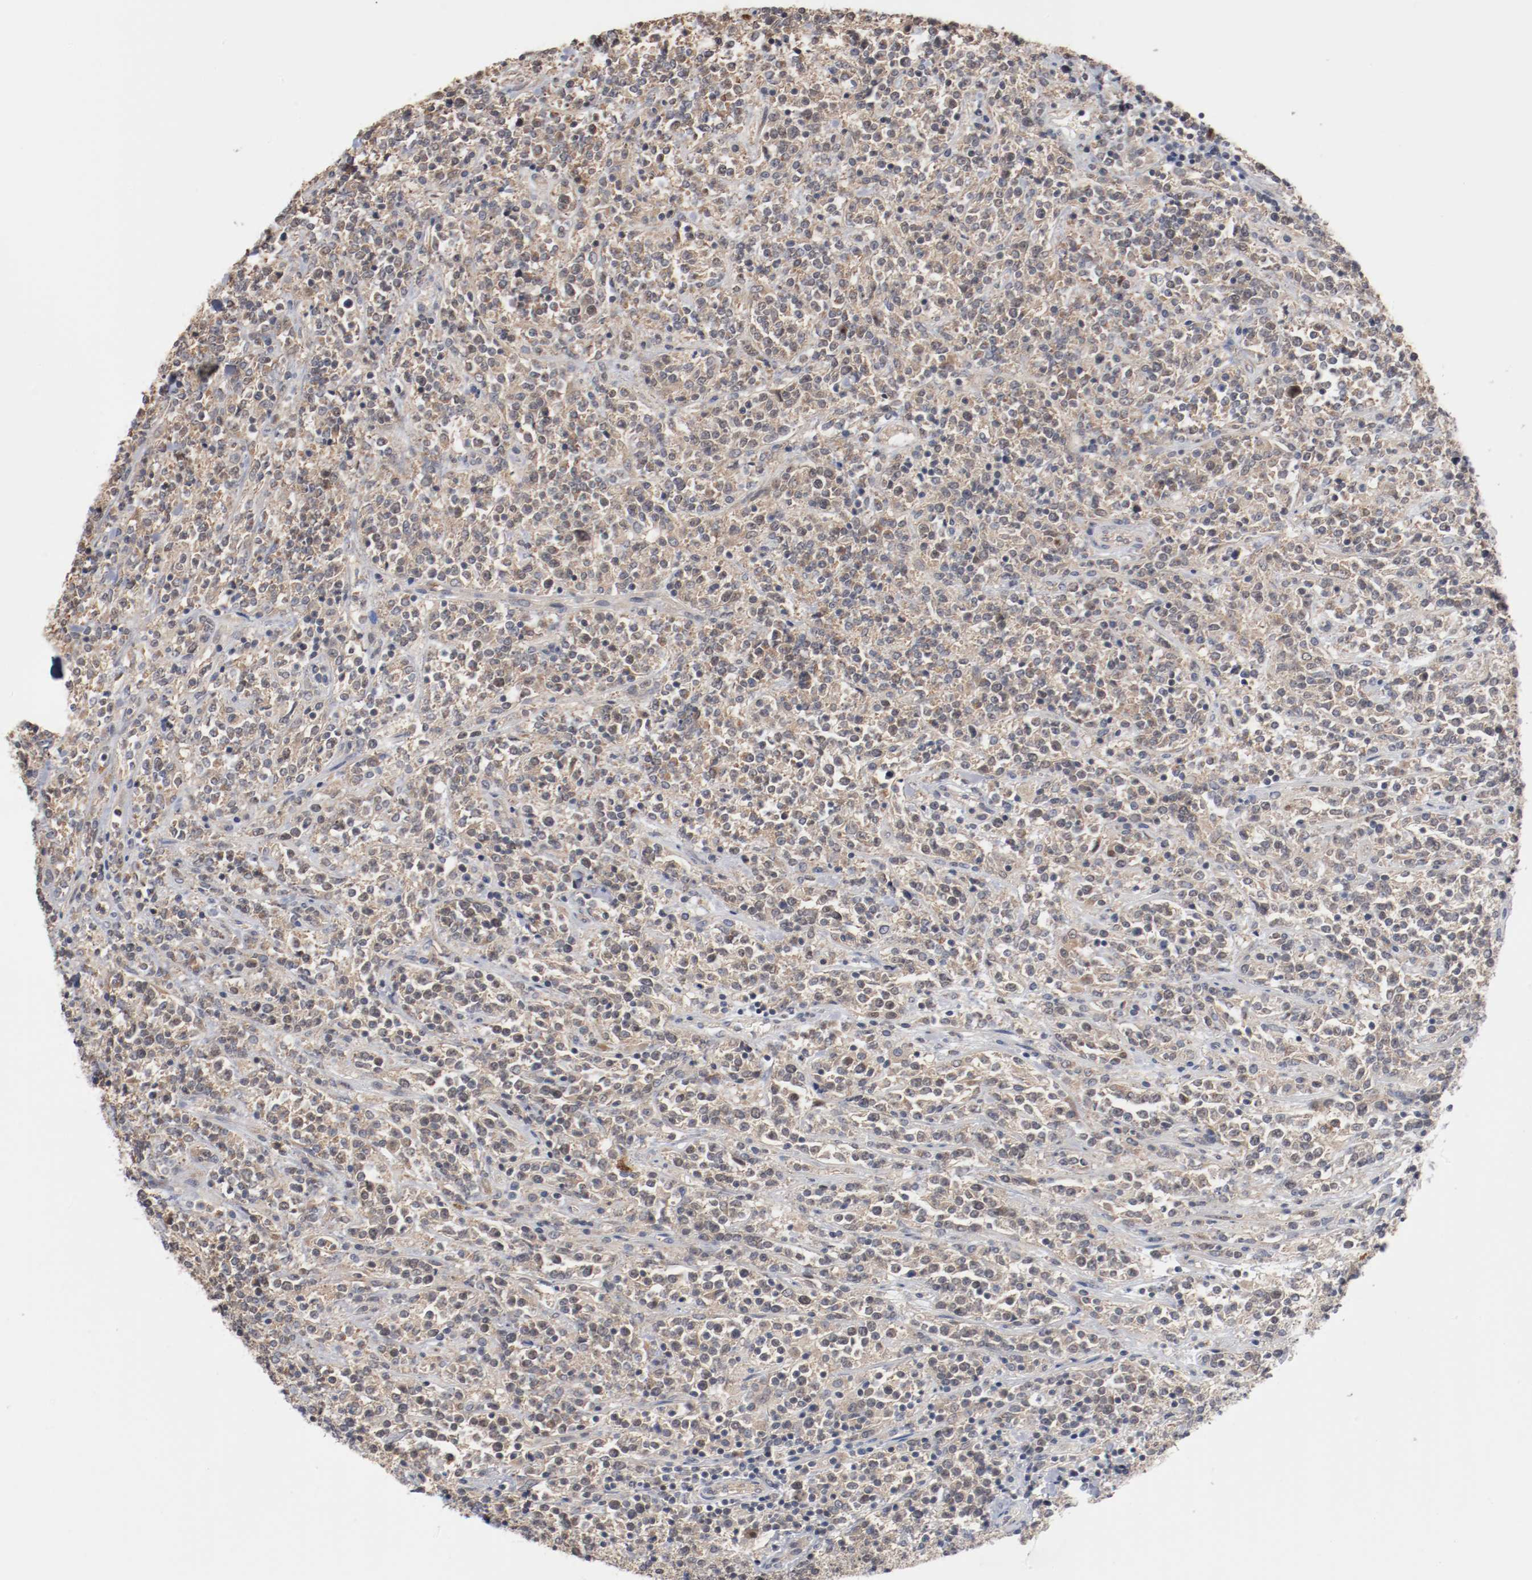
{"staining": {"intensity": "weak", "quantity": ">75%", "location": "cytoplasmic/membranous"}, "tissue": "lymphoma", "cell_type": "Tumor cells", "image_type": "cancer", "snomed": [{"axis": "morphology", "description": "Malignant lymphoma, non-Hodgkin's type, High grade"}, {"axis": "topography", "description": "Soft tissue"}], "caption": "Immunohistochemical staining of malignant lymphoma, non-Hodgkin's type (high-grade) shows weak cytoplasmic/membranous protein staining in approximately >75% of tumor cells.", "gene": "RNASE11", "patient": {"sex": "male", "age": 18}}